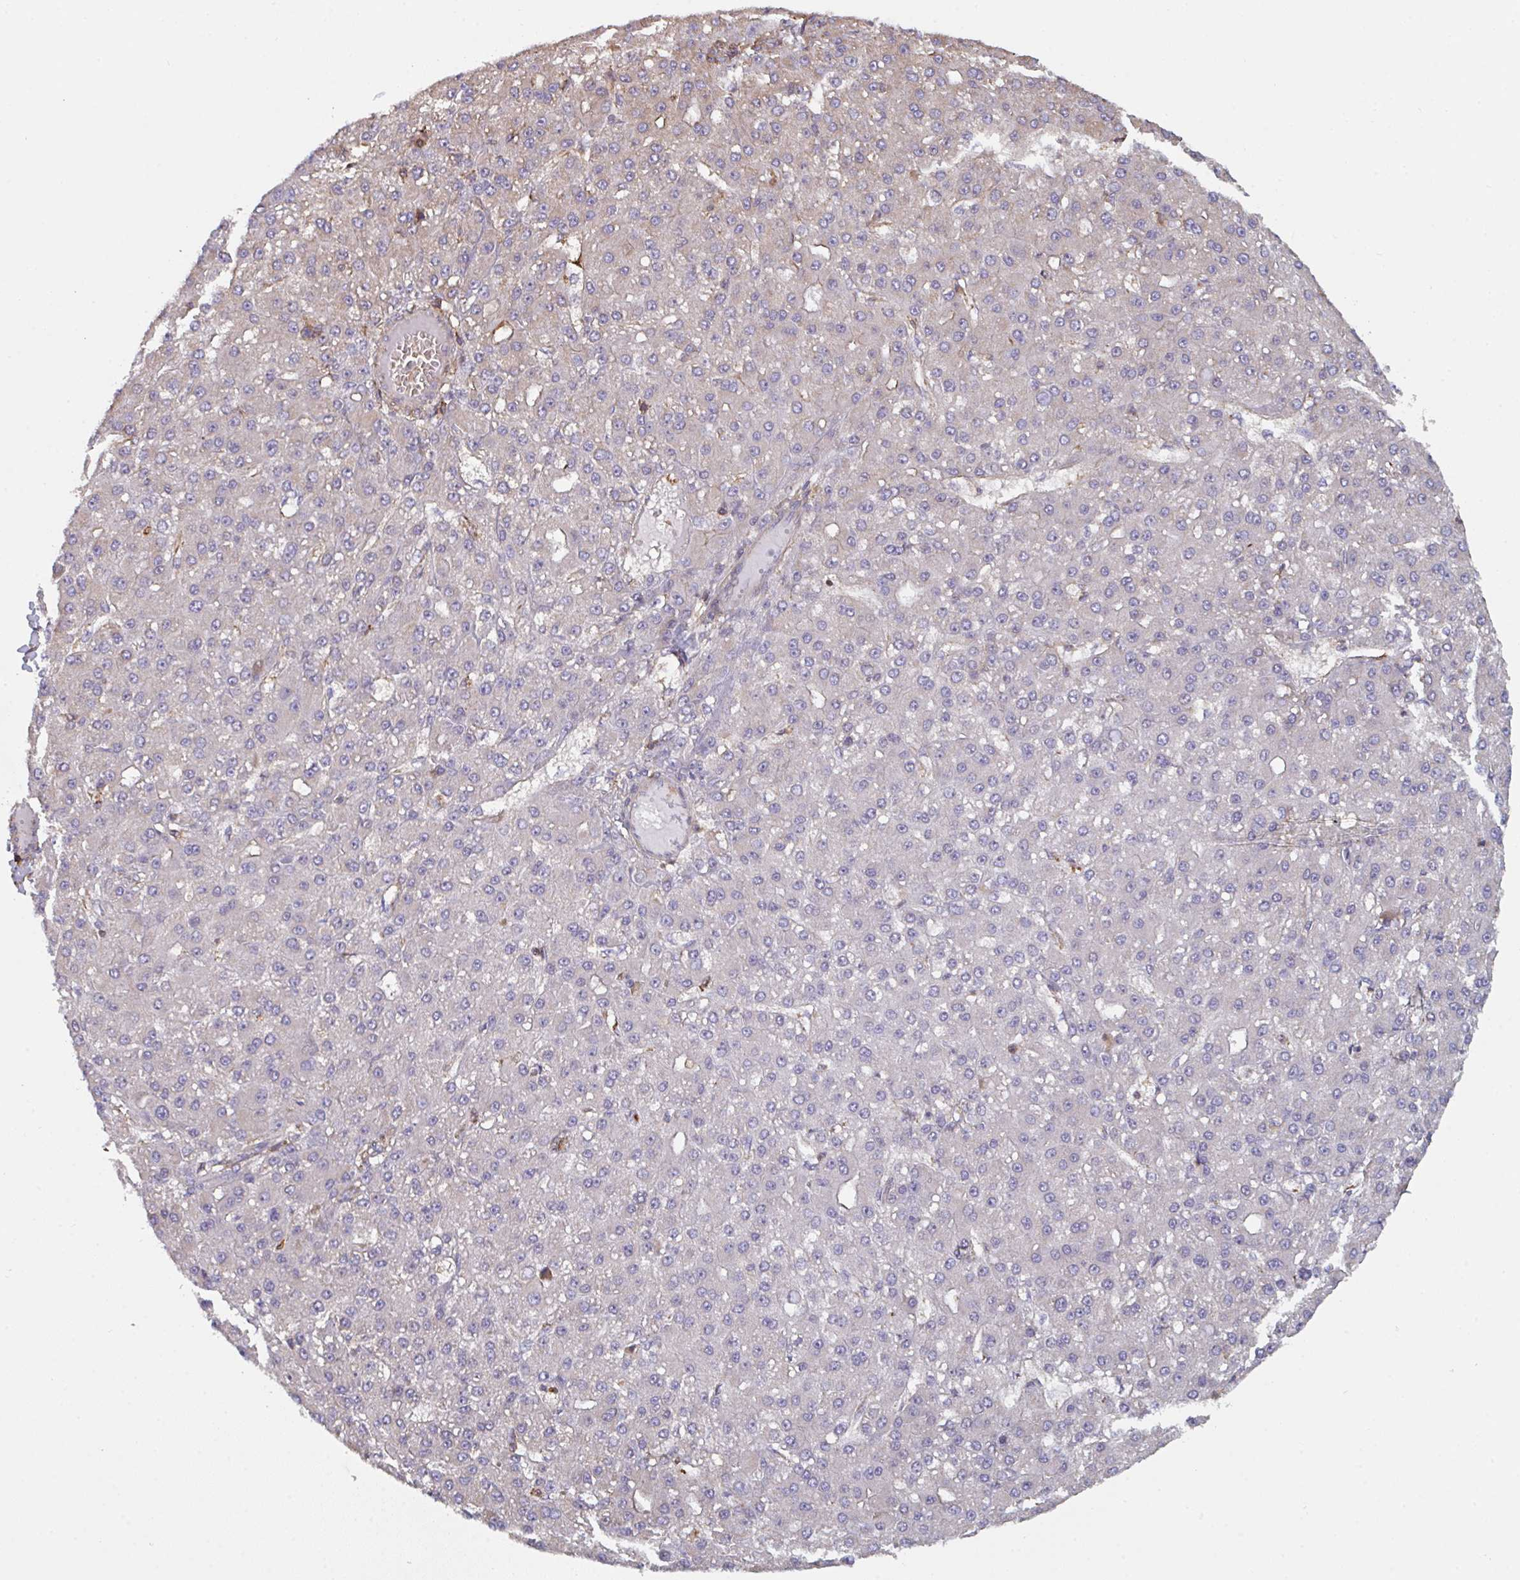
{"staining": {"intensity": "negative", "quantity": "none", "location": "none"}, "tissue": "liver cancer", "cell_type": "Tumor cells", "image_type": "cancer", "snomed": [{"axis": "morphology", "description": "Carcinoma, Hepatocellular, NOS"}, {"axis": "topography", "description": "Liver"}], "caption": "Liver cancer (hepatocellular carcinoma) was stained to show a protein in brown. There is no significant staining in tumor cells.", "gene": "FZD2", "patient": {"sex": "male", "age": 67}}